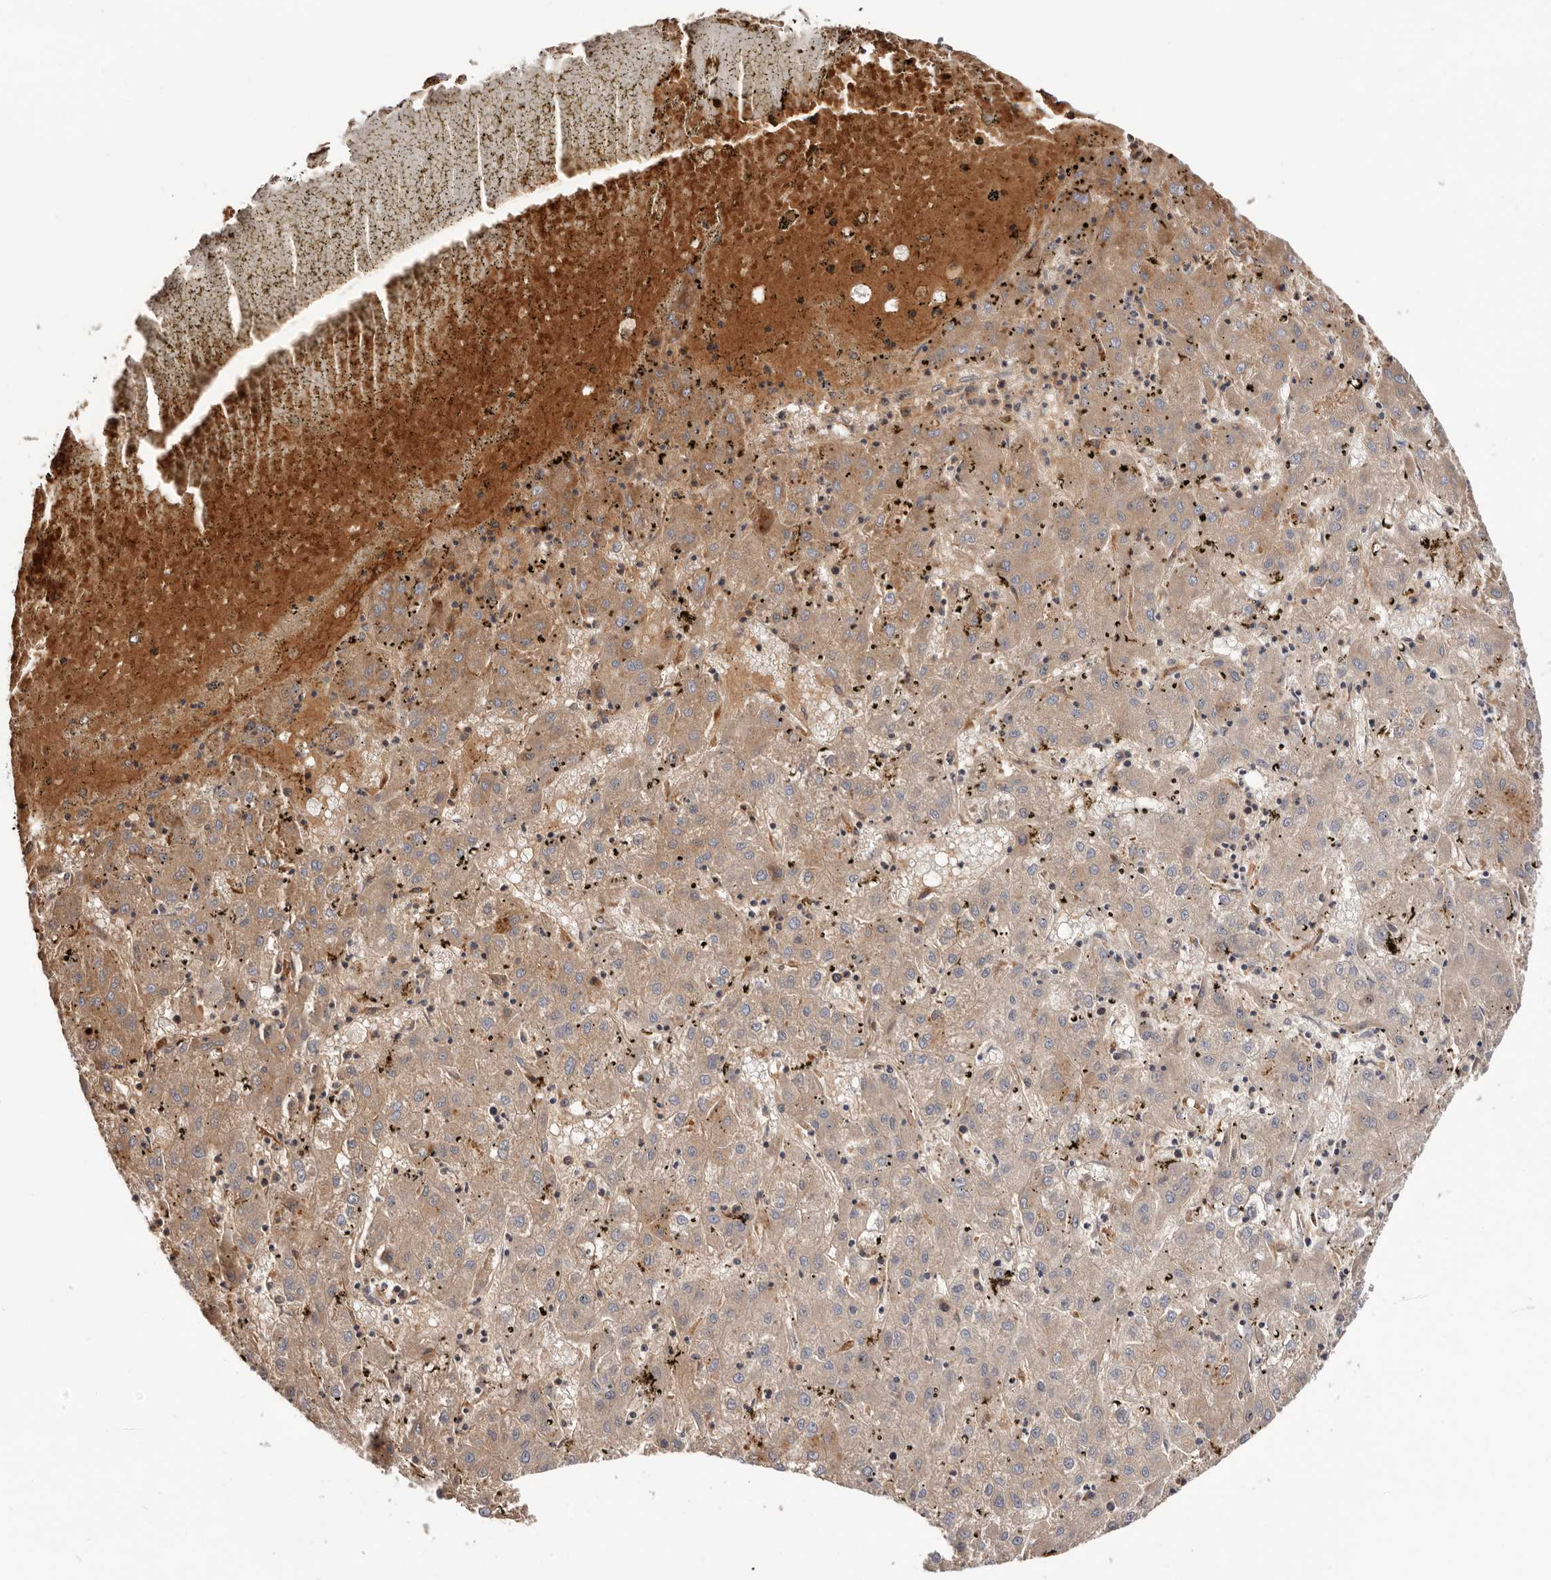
{"staining": {"intensity": "weak", "quantity": ">75%", "location": "cytoplasmic/membranous"}, "tissue": "liver cancer", "cell_type": "Tumor cells", "image_type": "cancer", "snomed": [{"axis": "morphology", "description": "Carcinoma, Hepatocellular, NOS"}, {"axis": "topography", "description": "Liver"}], "caption": "A brown stain shows weak cytoplasmic/membranous staining of a protein in hepatocellular carcinoma (liver) tumor cells. Immunohistochemistry stains the protein of interest in brown and the nuclei are stained blue.", "gene": "RNF213", "patient": {"sex": "male", "age": 72}}